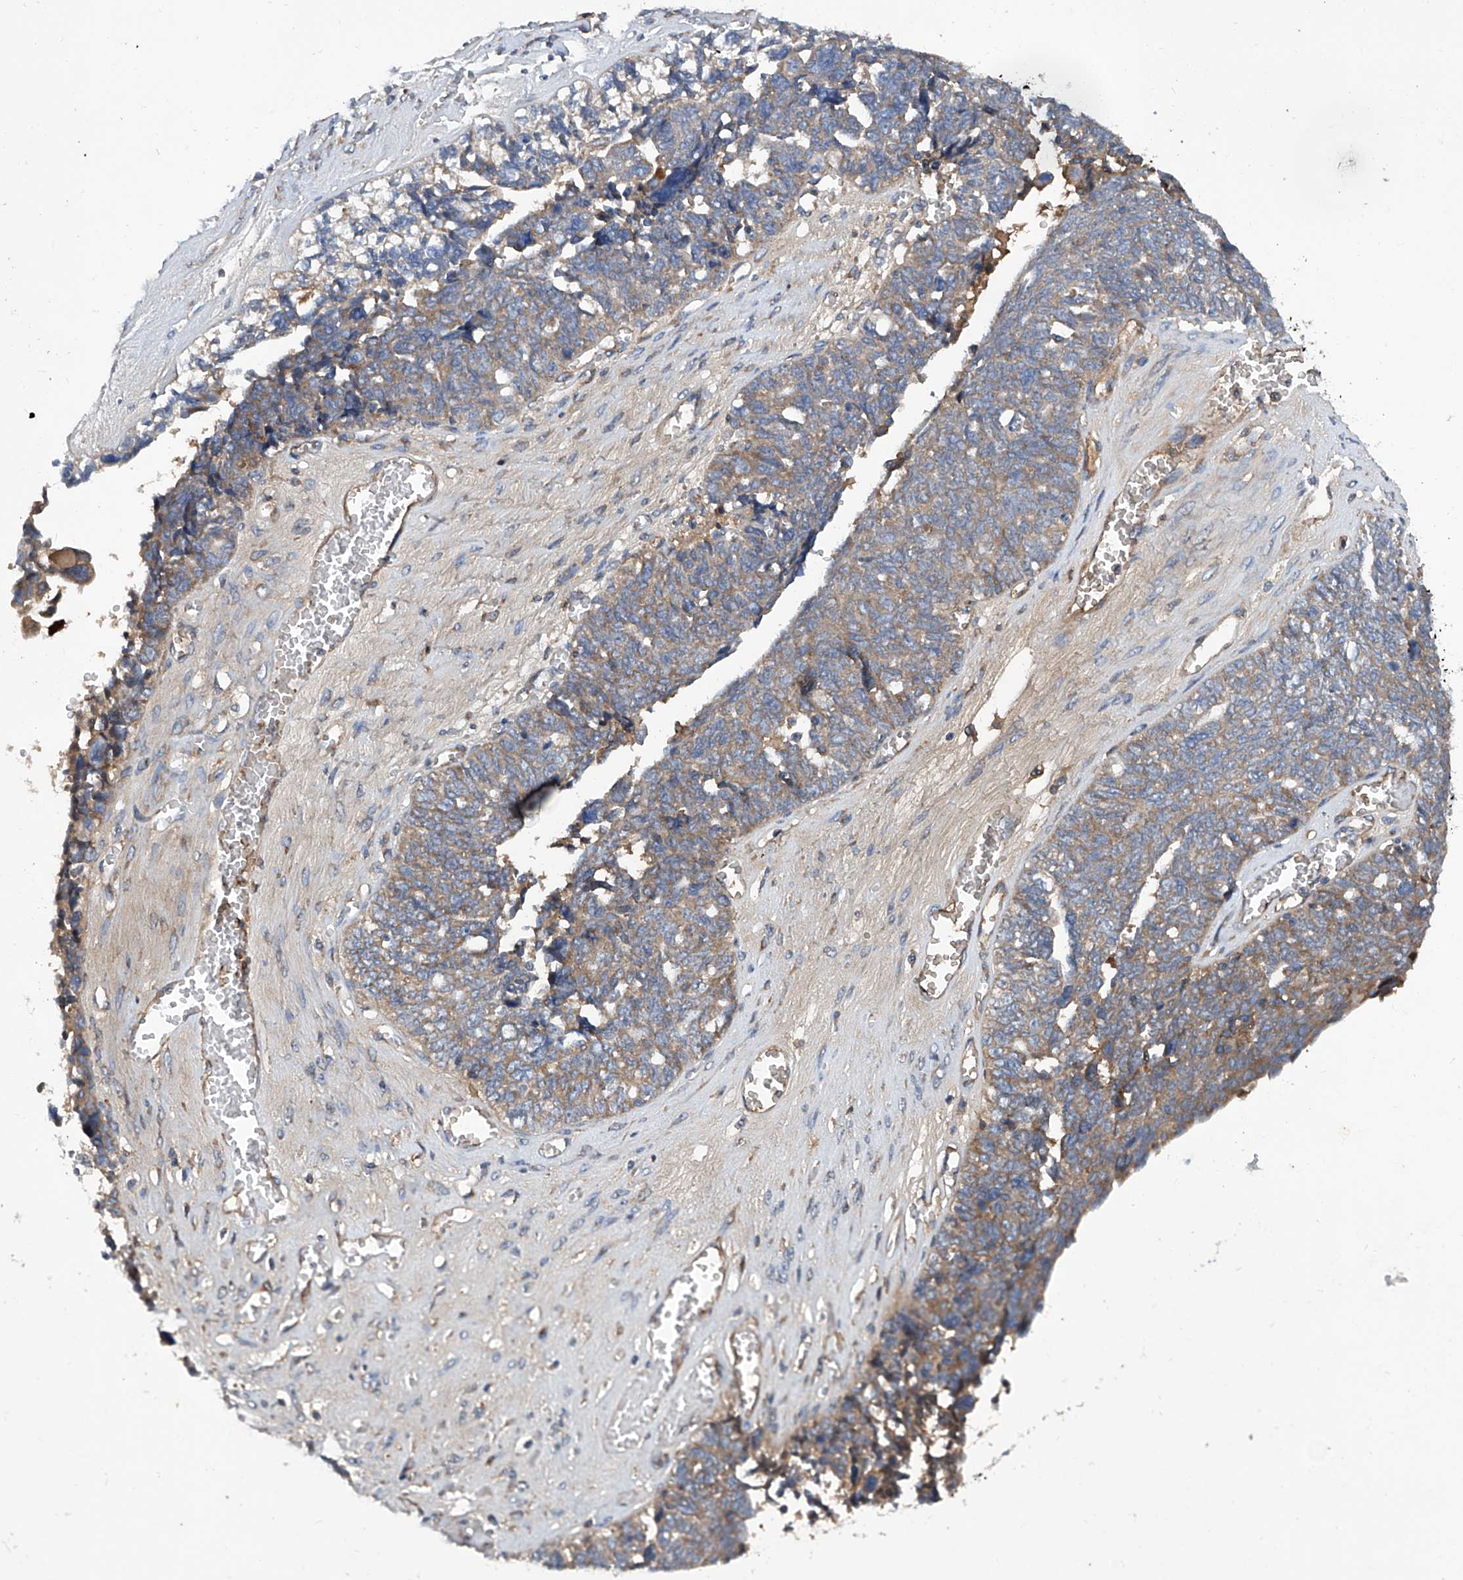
{"staining": {"intensity": "moderate", "quantity": "25%-75%", "location": "cytoplasmic/membranous"}, "tissue": "ovarian cancer", "cell_type": "Tumor cells", "image_type": "cancer", "snomed": [{"axis": "morphology", "description": "Cystadenocarcinoma, serous, NOS"}, {"axis": "topography", "description": "Ovary"}], "caption": "The photomicrograph exhibits a brown stain indicating the presence of a protein in the cytoplasmic/membranous of tumor cells in ovarian cancer (serous cystadenocarcinoma).", "gene": "ASCC3", "patient": {"sex": "female", "age": 79}}